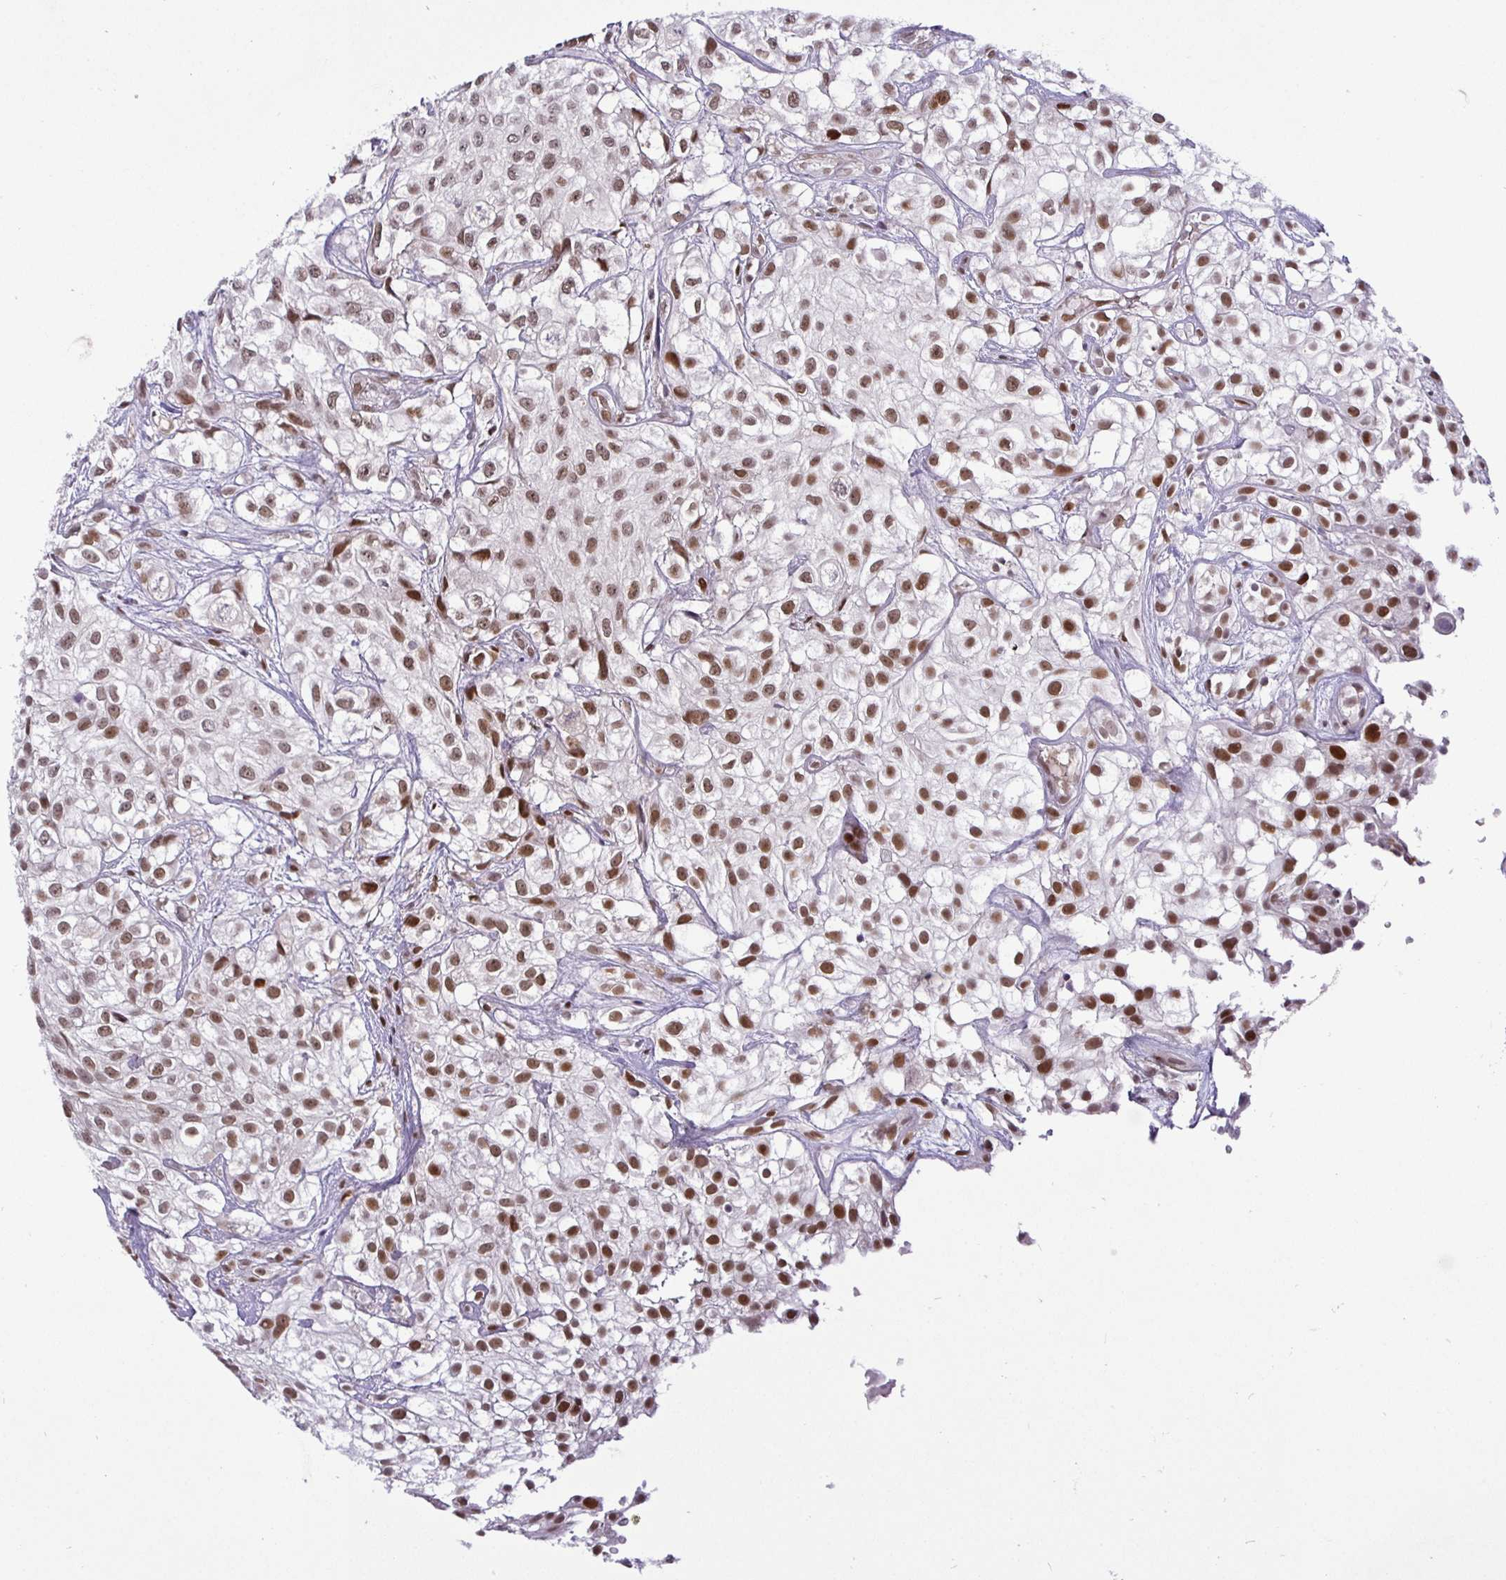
{"staining": {"intensity": "moderate", "quantity": ">75%", "location": "nuclear"}, "tissue": "urothelial cancer", "cell_type": "Tumor cells", "image_type": "cancer", "snomed": [{"axis": "morphology", "description": "Urothelial carcinoma, High grade"}, {"axis": "topography", "description": "Urinary bladder"}], "caption": "Immunohistochemical staining of urothelial cancer shows medium levels of moderate nuclear protein positivity in approximately >75% of tumor cells.", "gene": "NUP188", "patient": {"sex": "male", "age": 56}}